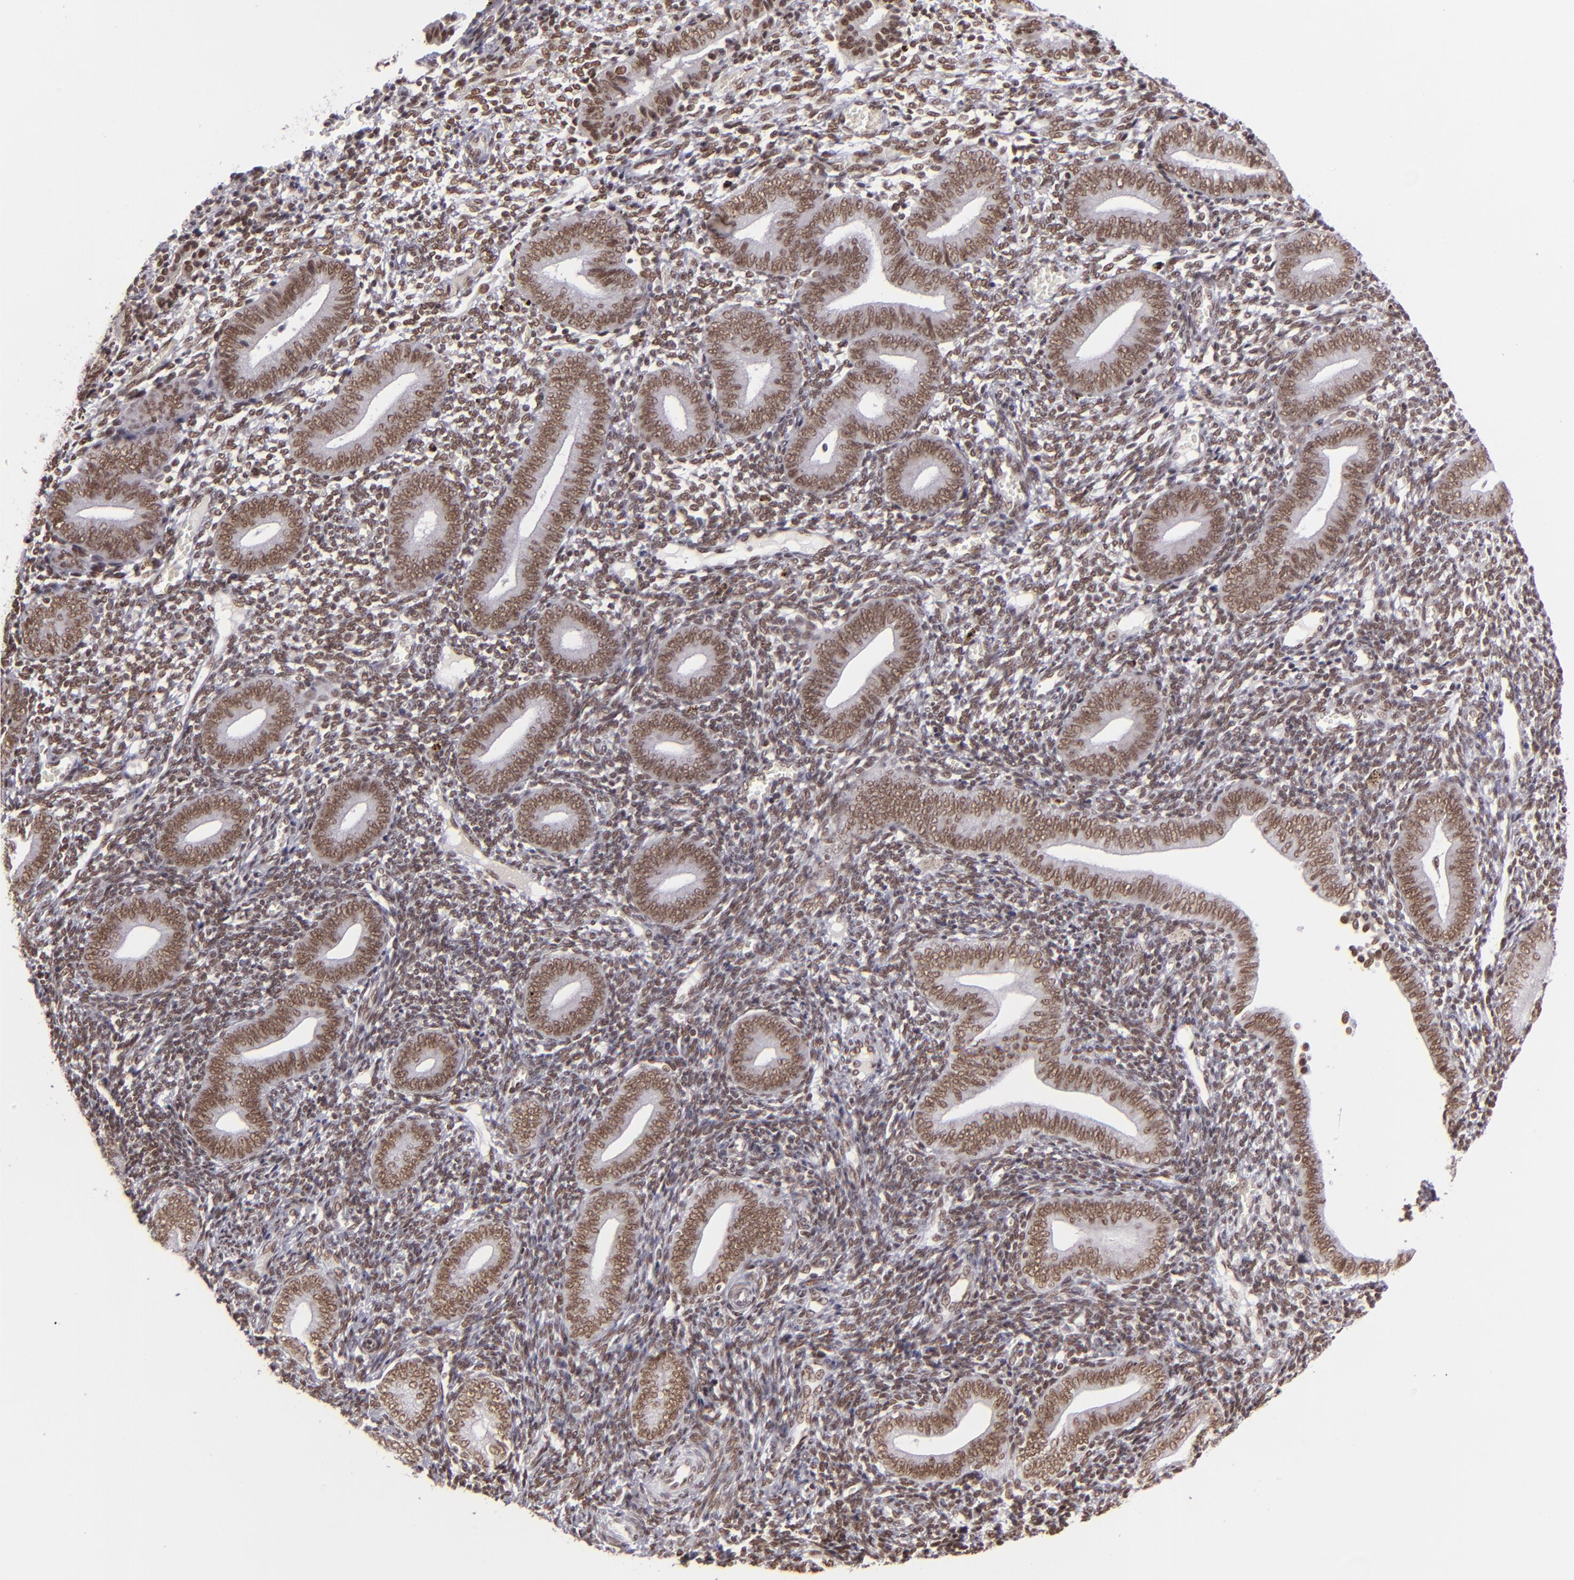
{"staining": {"intensity": "weak", "quantity": ">75%", "location": "nuclear"}, "tissue": "endometrium", "cell_type": "Cells in endometrial stroma", "image_type": "normal", "snomed": [{"axis": "morphology", "description": "Normal tissue, NOS"}, {"axis": "topography", "description": "Uterus"}, {"axis": "topography", "description": "Endometrium"}], "caption": "A brown stain shows weak nuclear positivity of a protein in cells in endometrial stroma of unremarkable endometrium. (IHC, brightfield microscopy, high magnification).", "gene": "BRD8", "patient": {"sex": "female", "age": 33}}